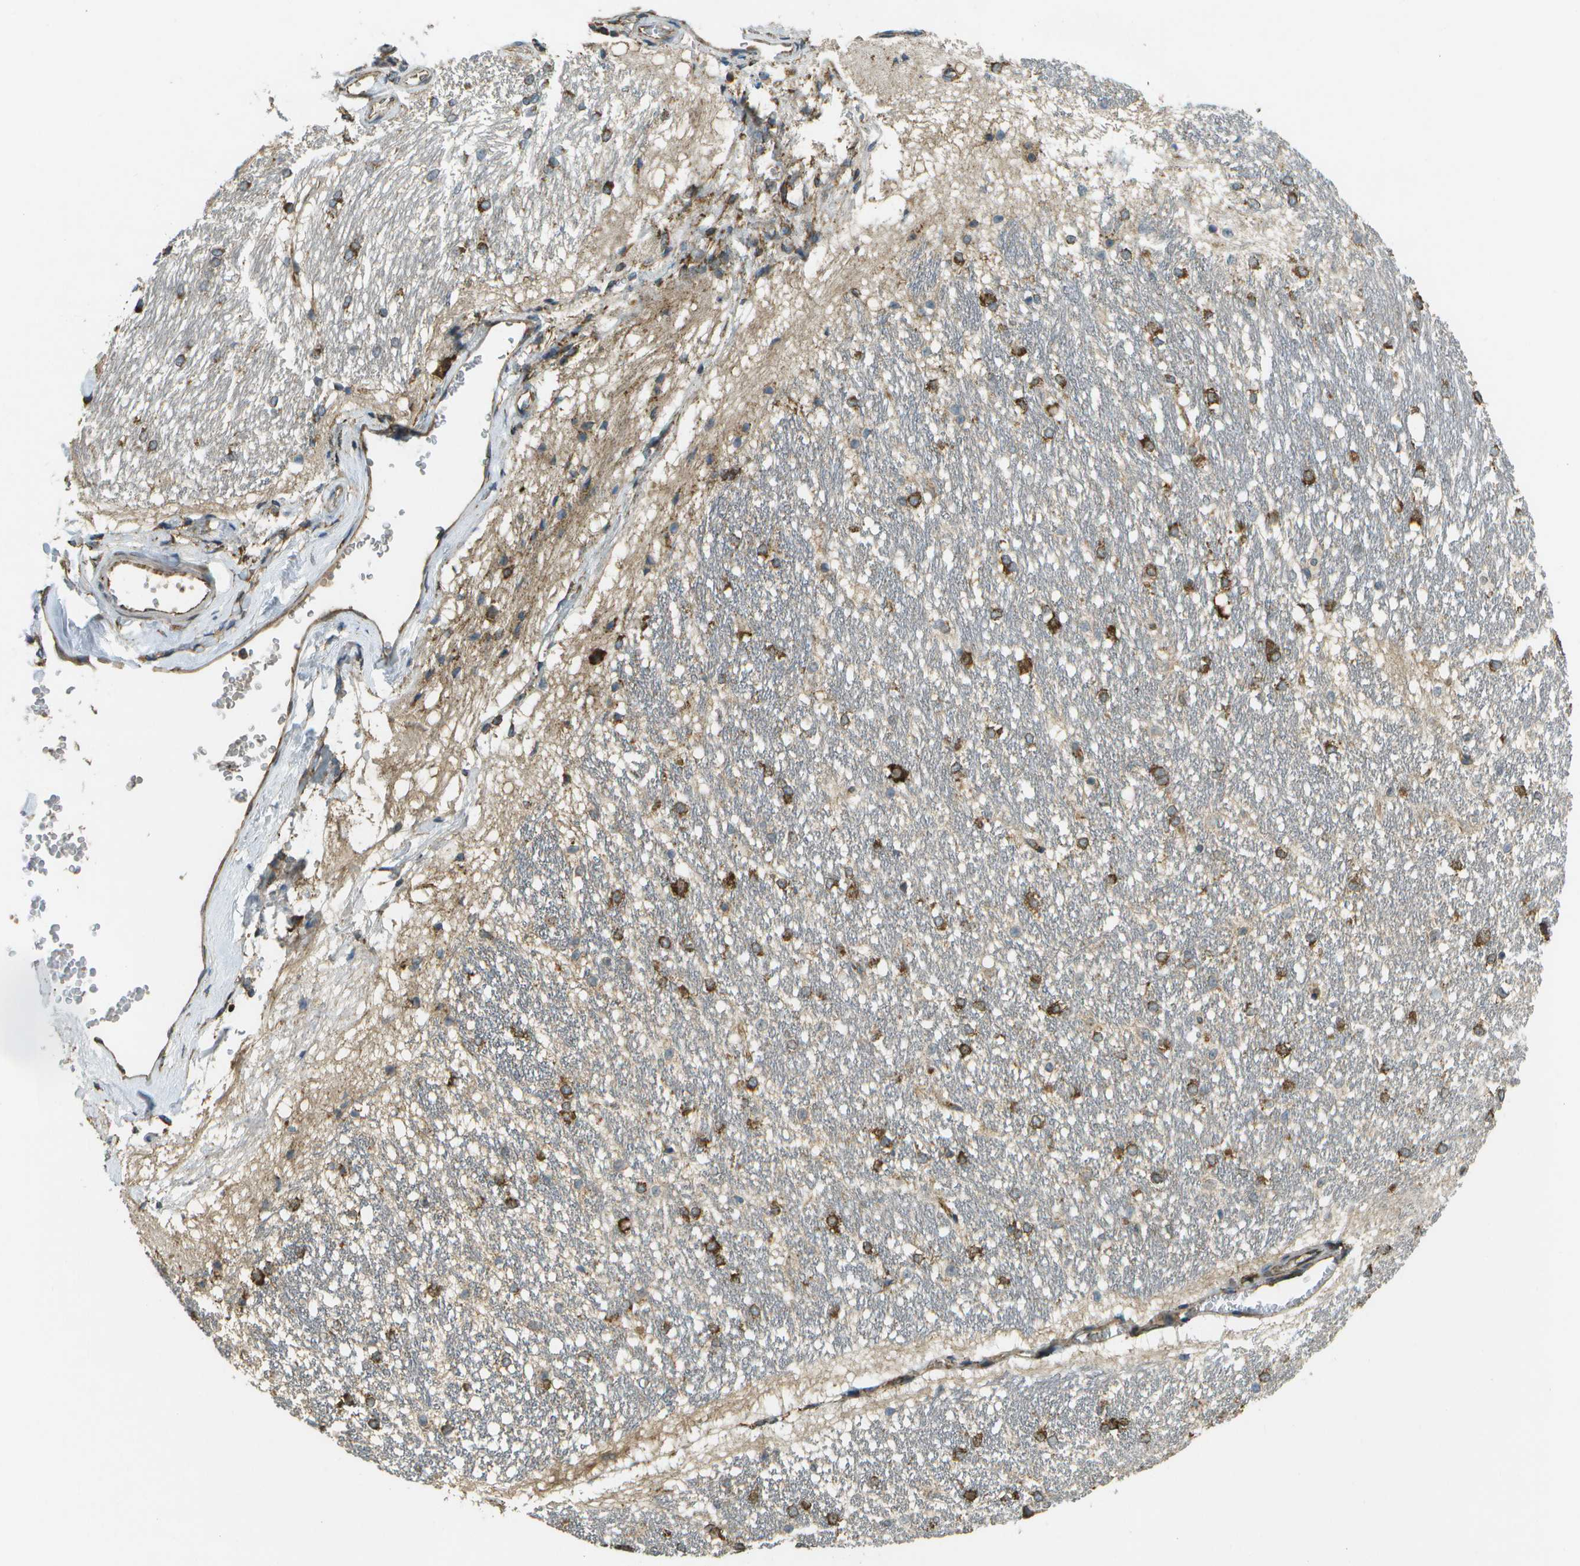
{"staining": {"intensity": "strong", "quantity": "25%-75%", "location": "cytoplasmic/membranous"}, "tissue": "hippocampus", "cell_type": "Glial cells", "image_type": "normal", "snomed": [{"axis": "morphology", "description": "Normal tissue, NOS"}, {"axis": "topography", "description": "Hippocampus"}], "caption": "Hippocampus stained with DAB (3,3'-diaminobenzidine) IHC demonstrates high levels of strong cytoplasmic/membranous staining in approximately 25%-75% of glial cells.", "gene": "PDIA4", "patient": {"sex": "female", "age": 19}}